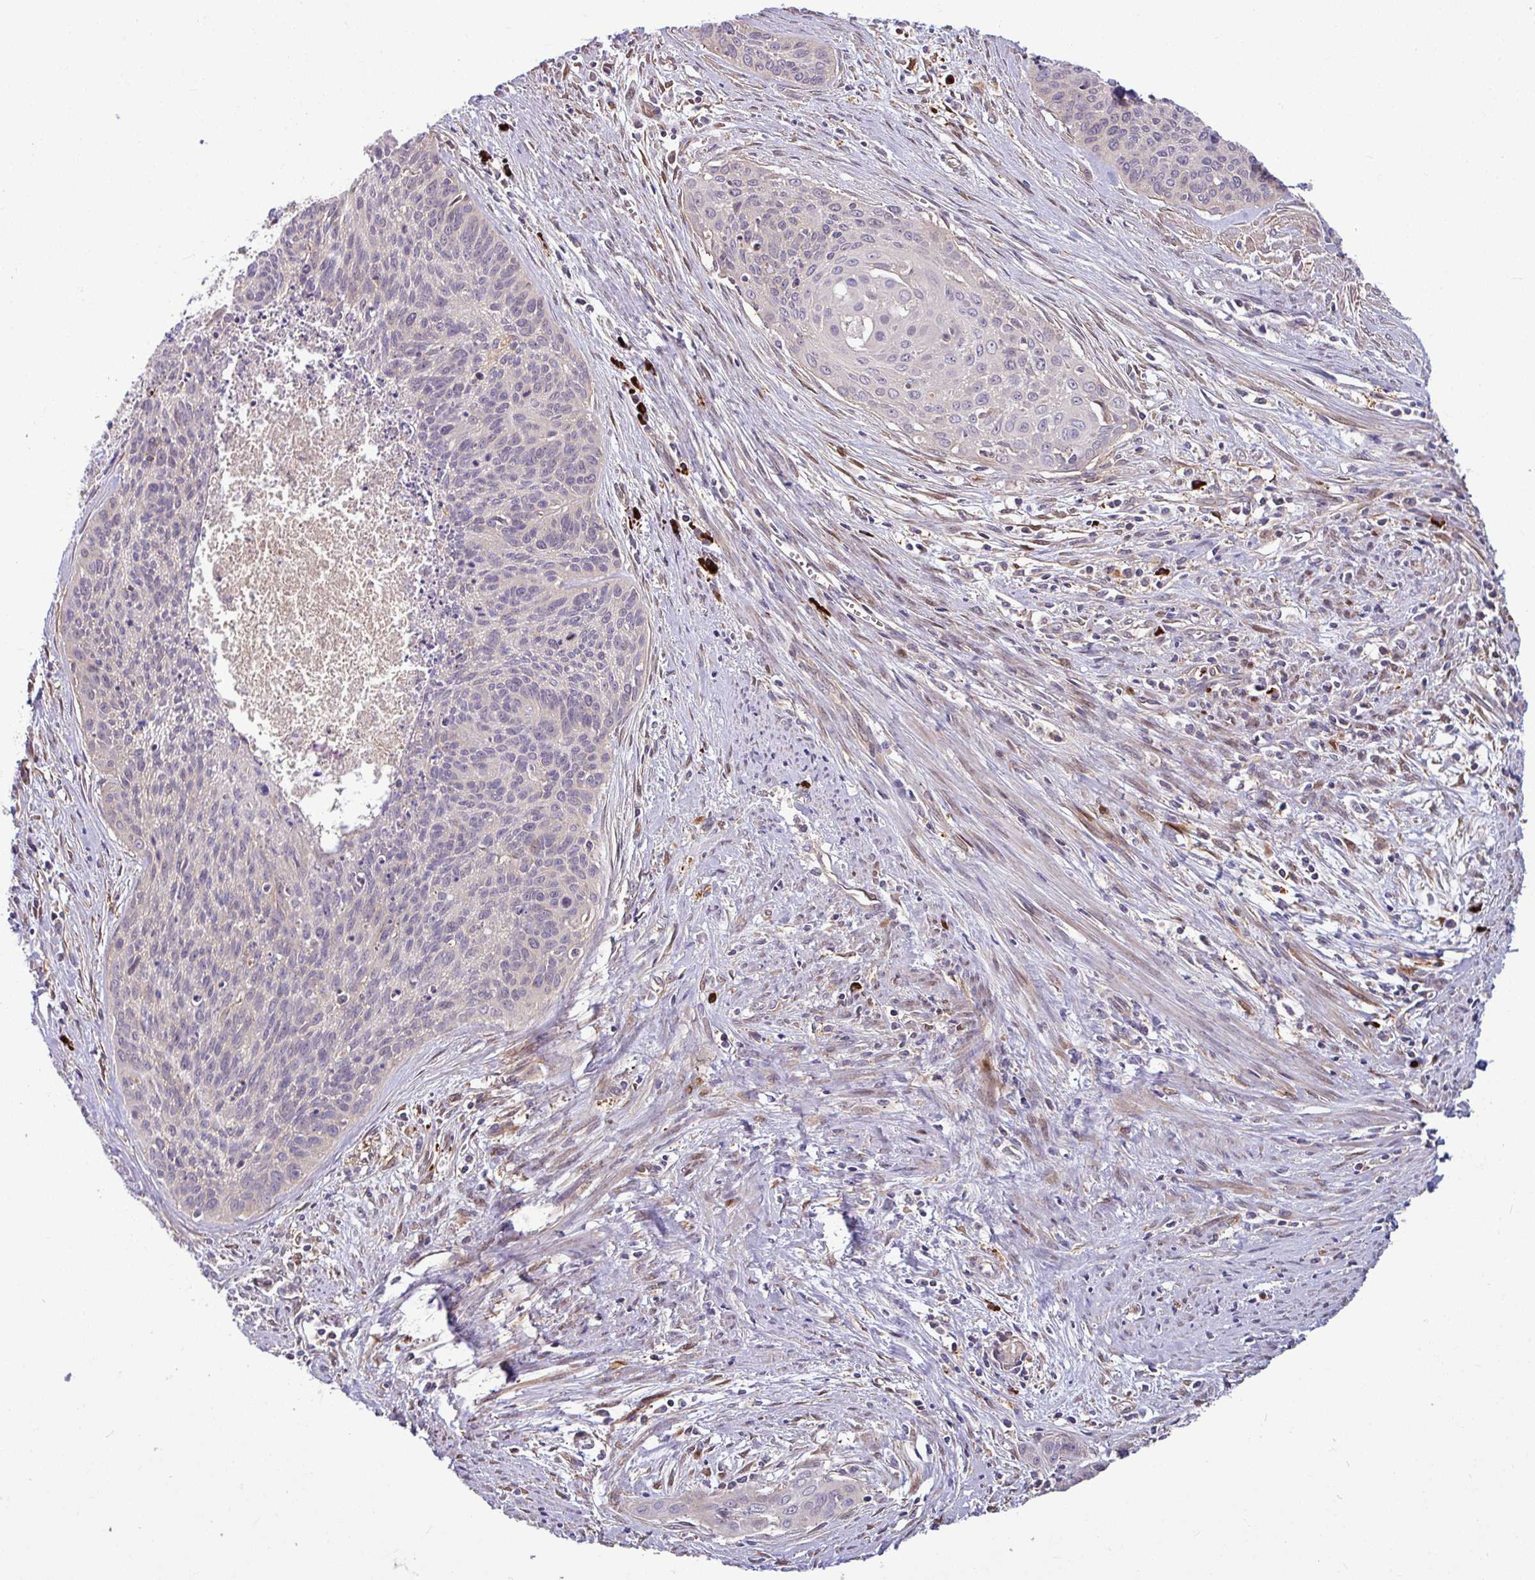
{"staining": {"intensity": "negative", "quantity": "none", "location": "none"}, "tissue": "cervical cancer", "cell_type": "Tumor cells", "image_type": "cancer", "snomed": [{"axis": "morphology", "description": "Squamous cell carcinoma, NOS"}, {"axis": "topography", "description": "Cervix"}], "caption": "This is an IHC micrograph of human cervical squamous cell carcinoma. There is no expression in tumor cells.", "gene": "B4GALNT4", "patient": {"sex": "female", "age": 55}}